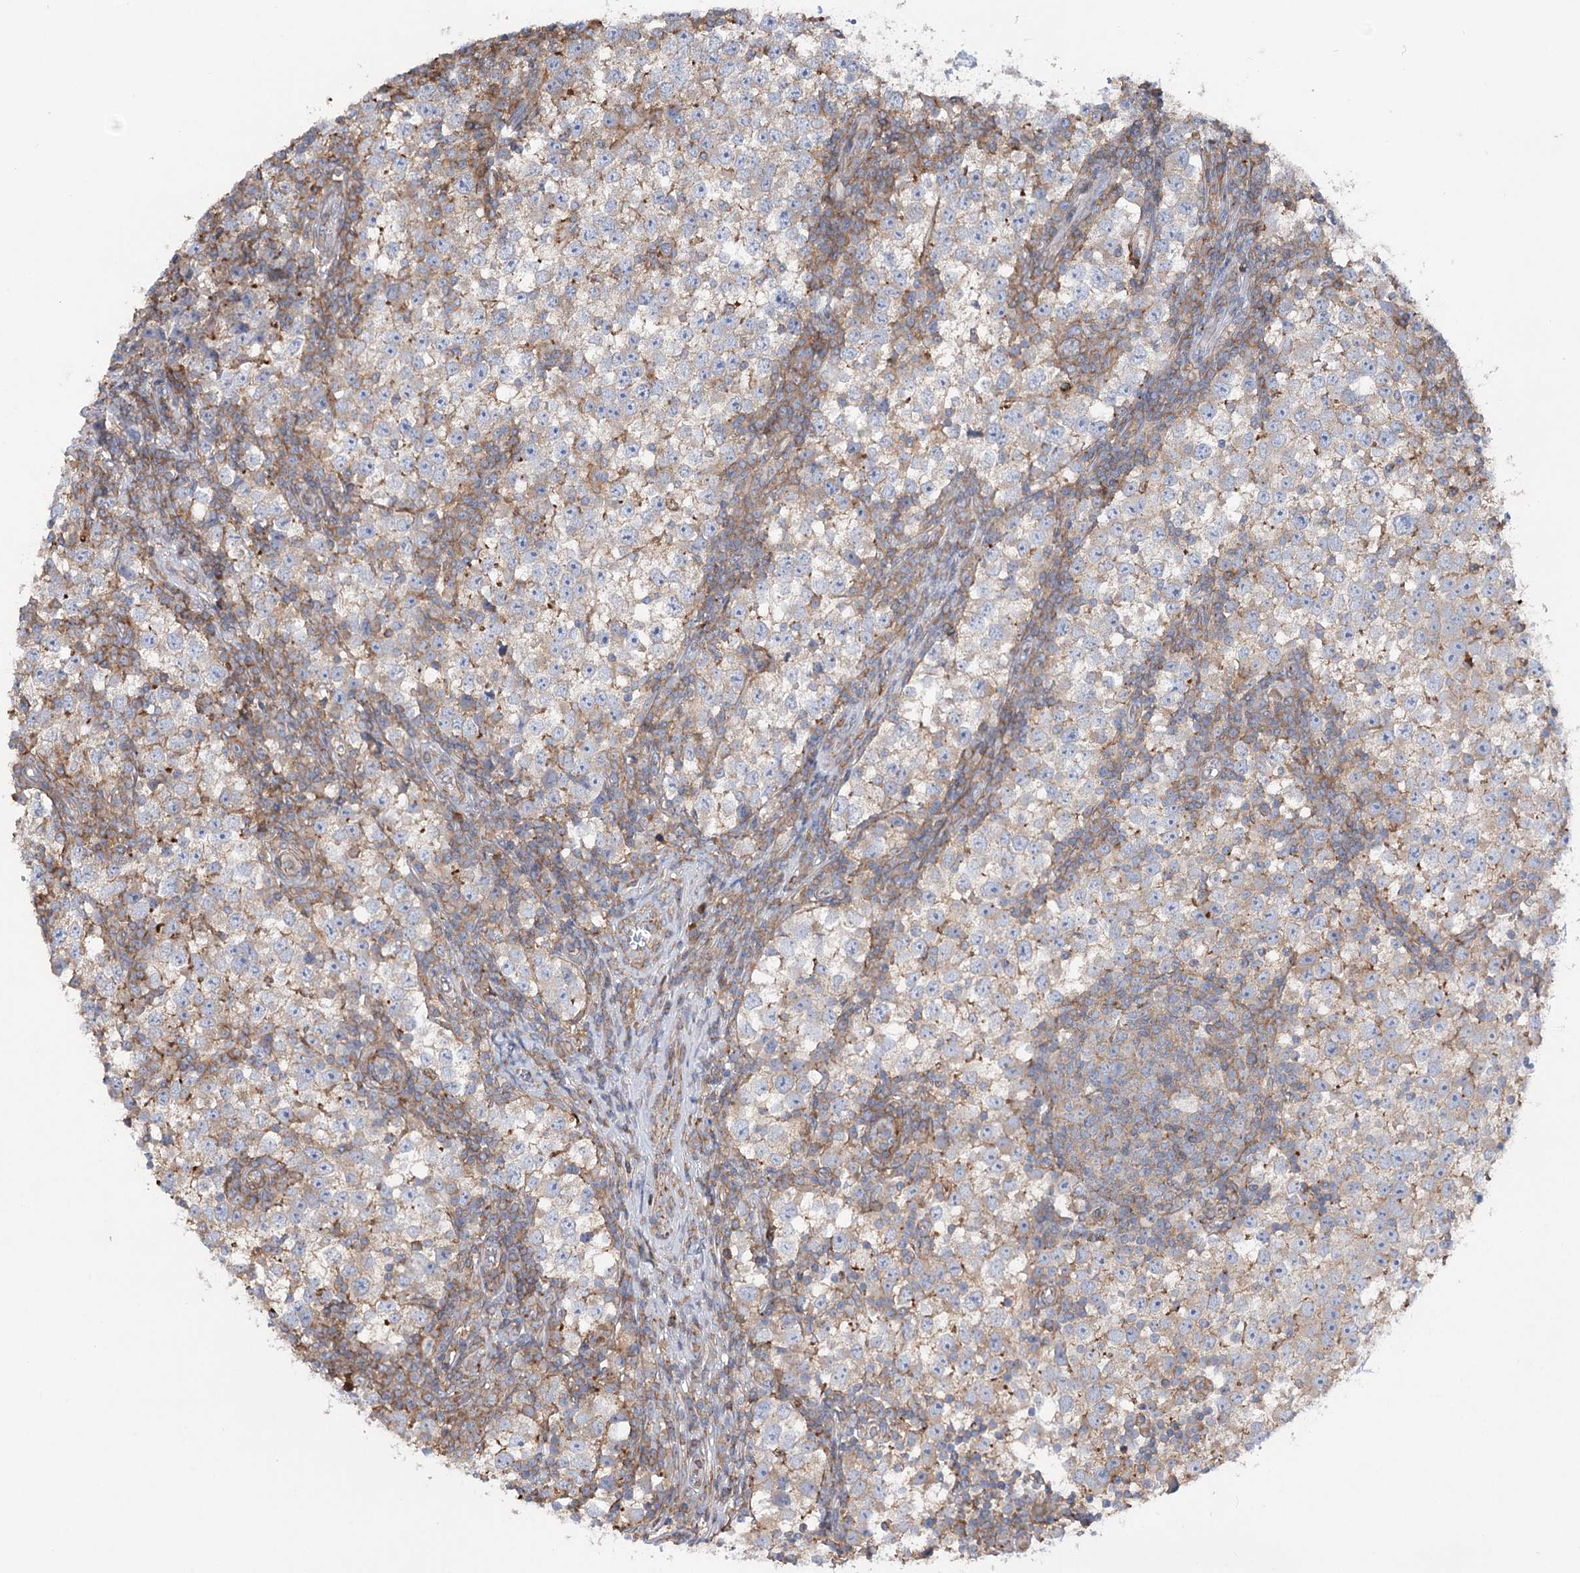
{"staining": {"intensity": "weak", "quantity": "<25%", "location": "cytoplasmic/membranous"}, "tissue": "testis cancer", "cell_type": "Tumor cells", "image_type": "cancer", "snomed": [{"axis": "morphology", "description": "Seminoma, NOS"}, {"axis": "topography", "description": "Testis"}], "caption": "Photomicrograph shows no significant protein positivity in tumor cells of seminoma (testis).", "gene": "LARP1B", "patient": {"sex": "male", "age": 65}}